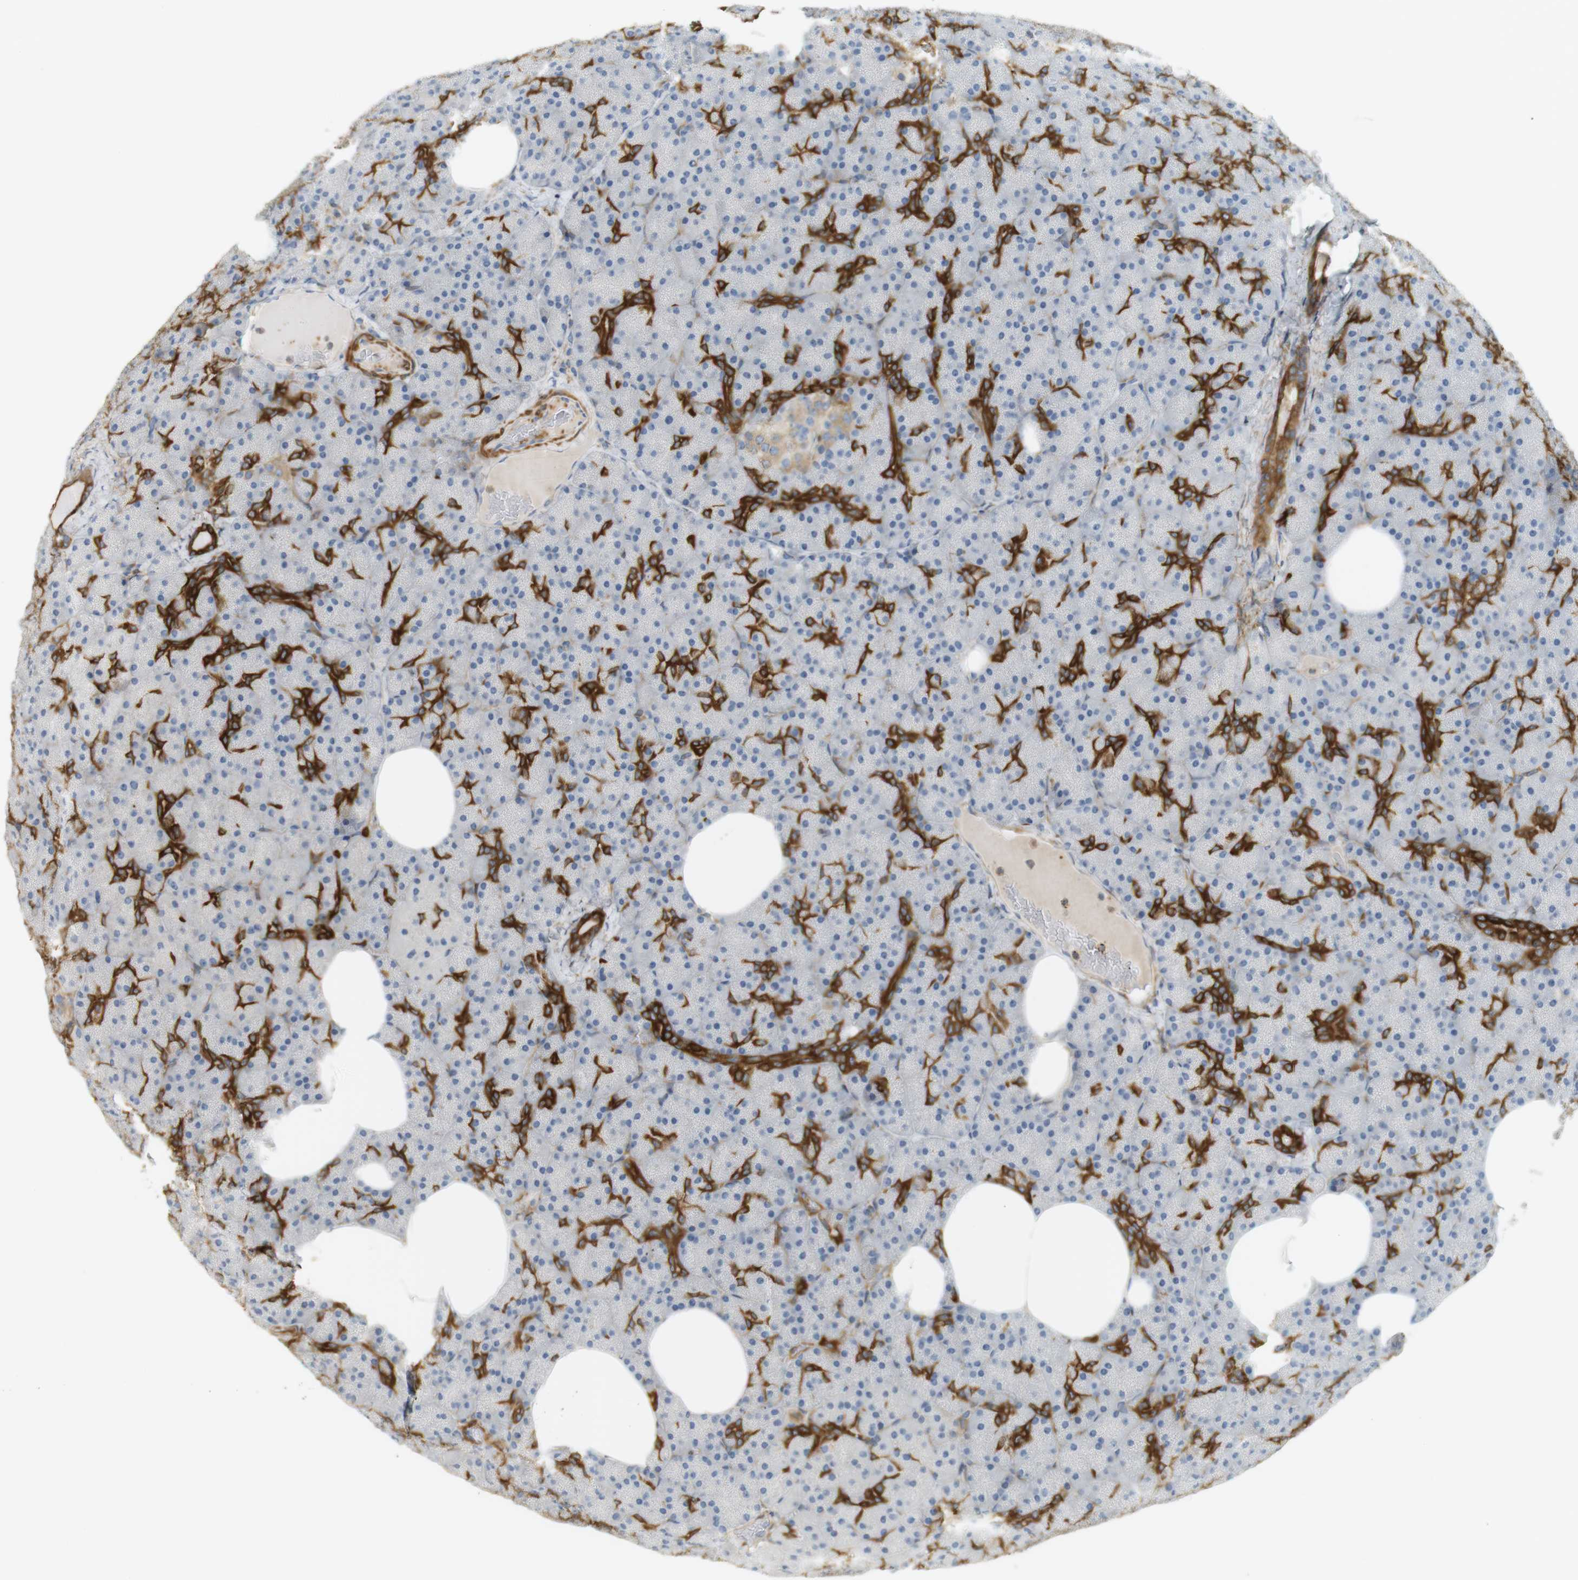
{"staining": {"intensity": "strong", "quantity": "<25%", "location": "cytoplasmic/membranous"}, "tissue": "pancreas", "cell_type": "Exocrine glandular cells", "image_type": "normal", "snomed": [{"axis": "morphology", "description": "Normal tissue, NOS"}, {"axis": "topography", "description": "Pancreas"}], "caption": "Protein staining of normal pancreas demonstrates strong cytoplasmic/membranous expression in about <25% of exocrine glandular cells. The staining was performed using DAB (3,3'-diaminobenzidine), with brown indicating positive protein expression. Nuclei are stained blue with hematoxylin.", "gene": "PDE3A", "patient": {"sex": "female", "age": 35}}